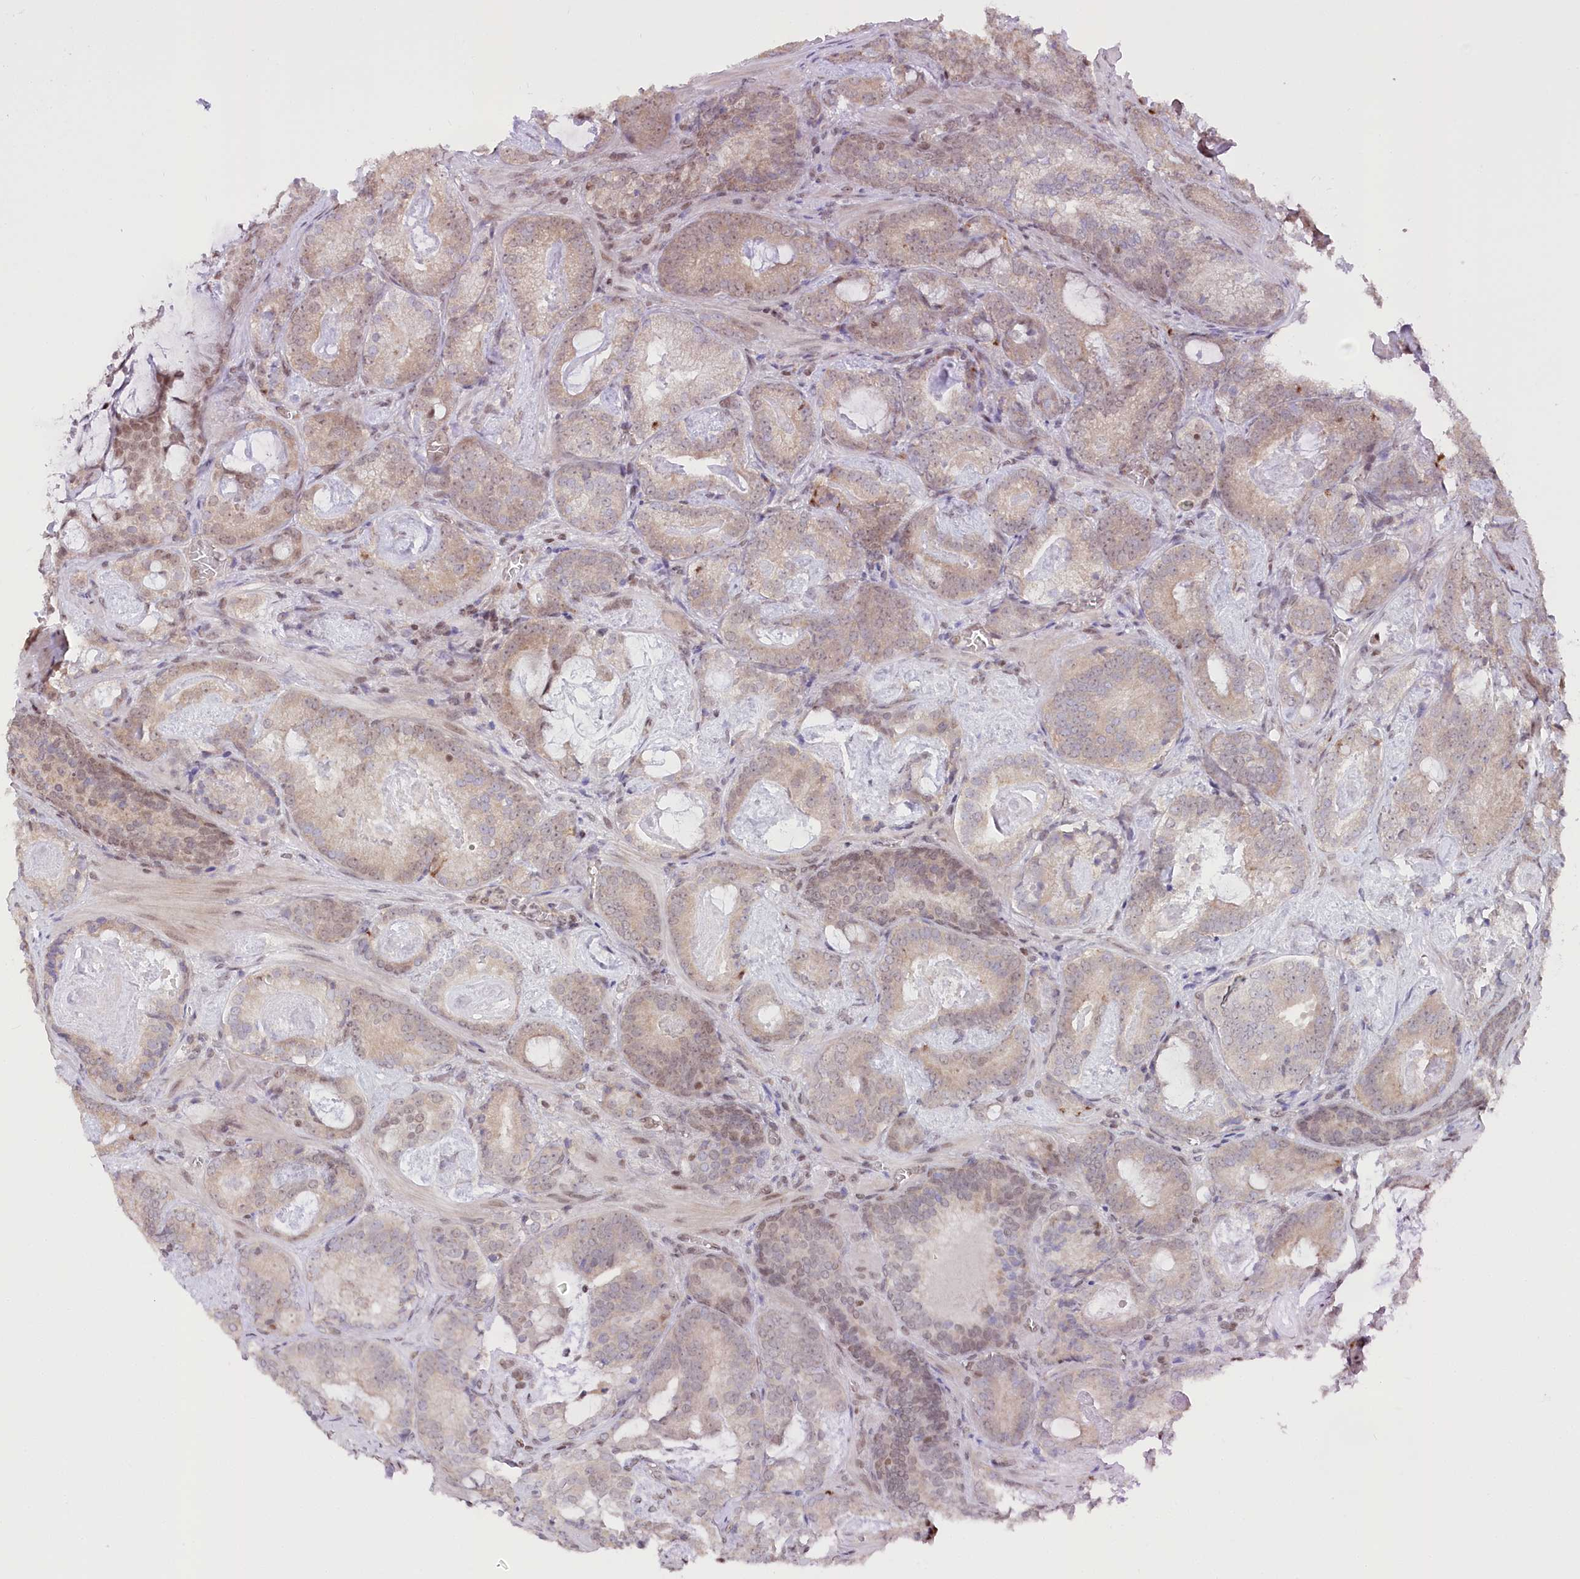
{"staining": {"intensity": "weak", "quantity": "<25%", "location": "cytoplasmic/membranous"}, "tissue": "prostate cancer", "cell_type": "Tumor cells", "image_type": "cancer", "snomed": [{"axis": "morphology", "description": "Adenocarcinoma, Low grade"}, {"axis": "topography", "description": "Prostate"}], "caption": "Immunohistochemistry histopathology image of prostate cancer stained for a protein (brown), which shows no expression in tumor cells. (DAB immunohistochemistry visualized using brightfield microscopy, high magnification).", "gene": "CGGBP1", "patient": {"sex": "male", "age": 60}}